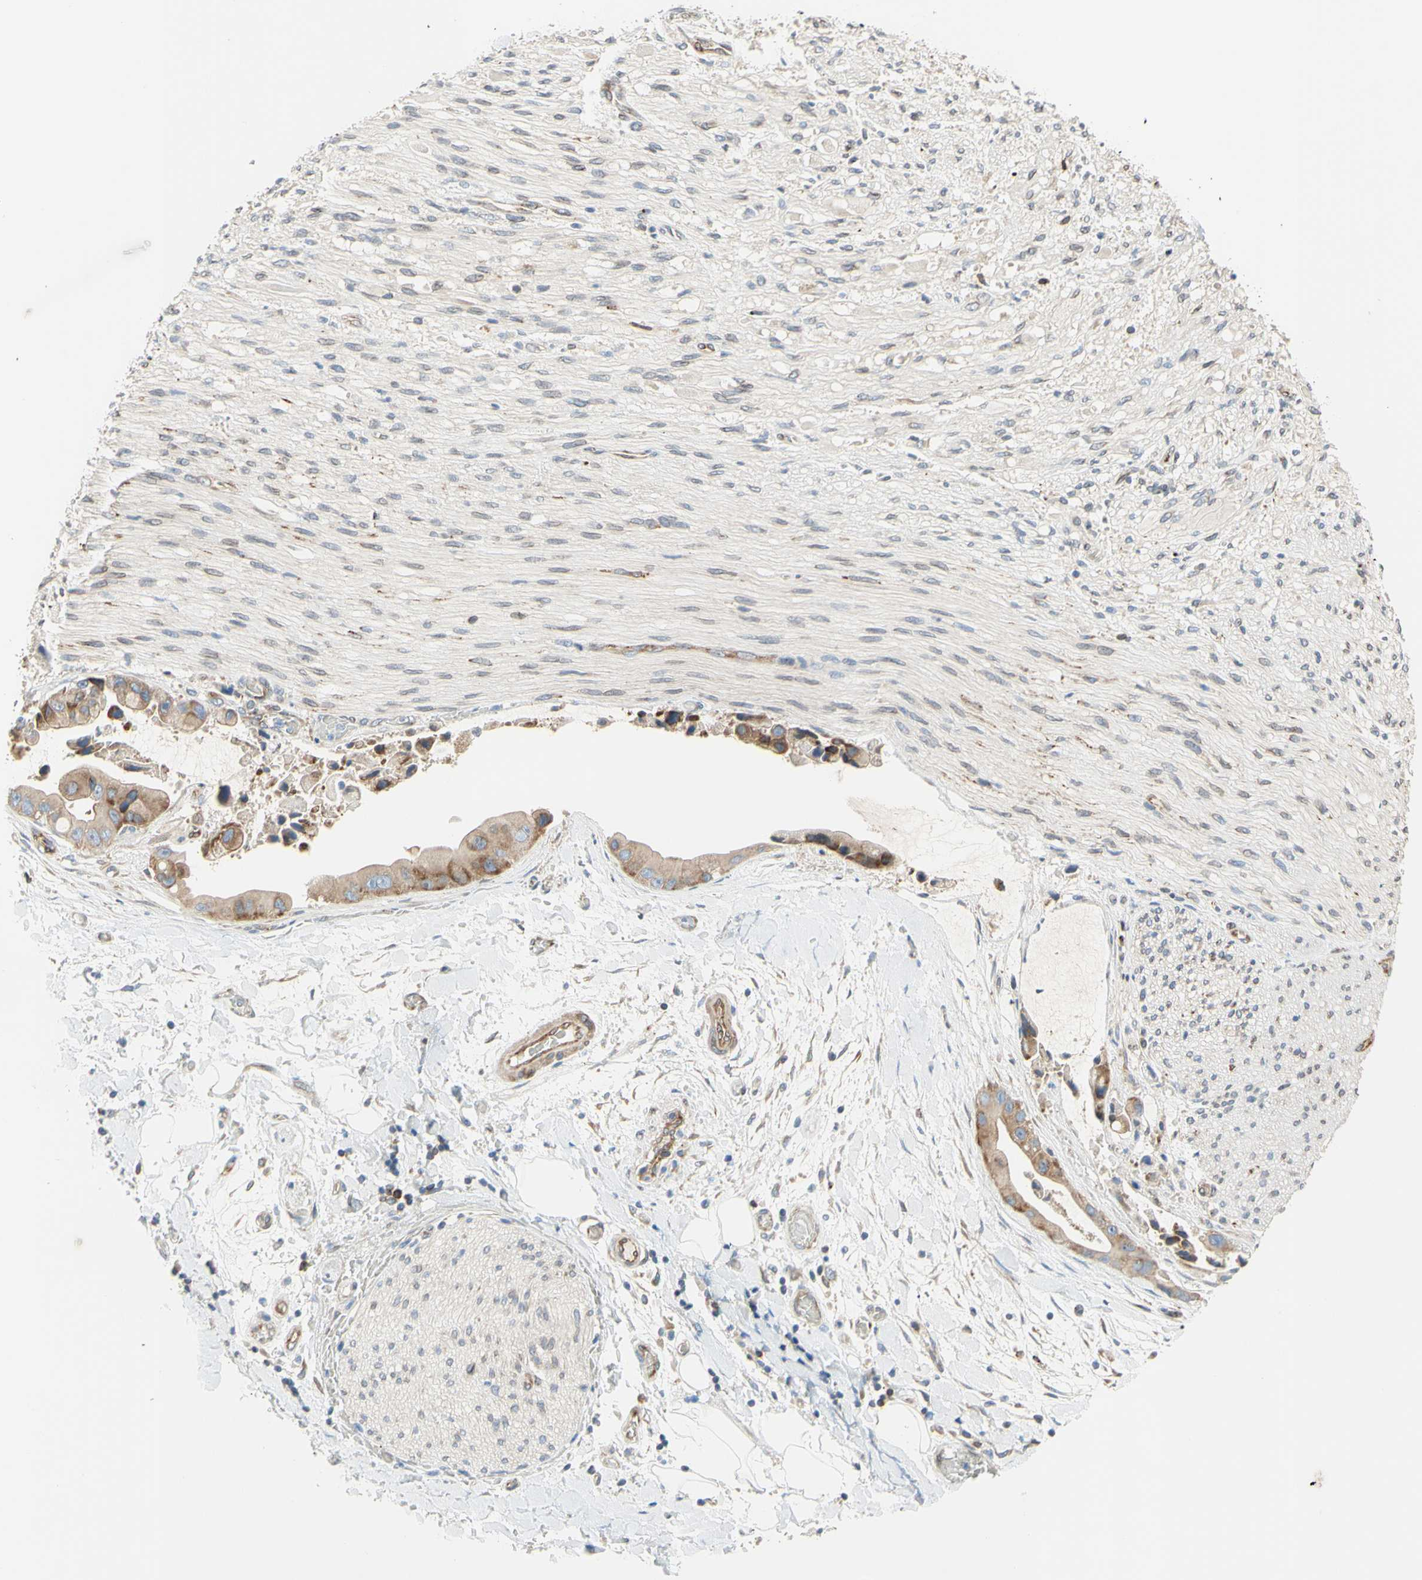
{"staining": {"intensity": "moderate", "quantity": "25%-75%", "location": "cytoplasmic/membranous"}, "tissue": "soft tissue", "cell_type": "Fibroblasts", "image_type": "normal", "snomed": [{"axis": "morphology", "description": "Normal tissue, NOS"}, {"axis": "topography", "description": "Soft tissue"}], "caption": "An IHC micrograph of benign tissue is shown. Protein staining in brown shows moderate cytoplasmic/membranous positivity in soft tissue within fibroblasts. (Brightfield microscopy of DAB IHC at high magnification).", "gene": "TRAF2", "patient": {"sex": "male", "age": 72}}